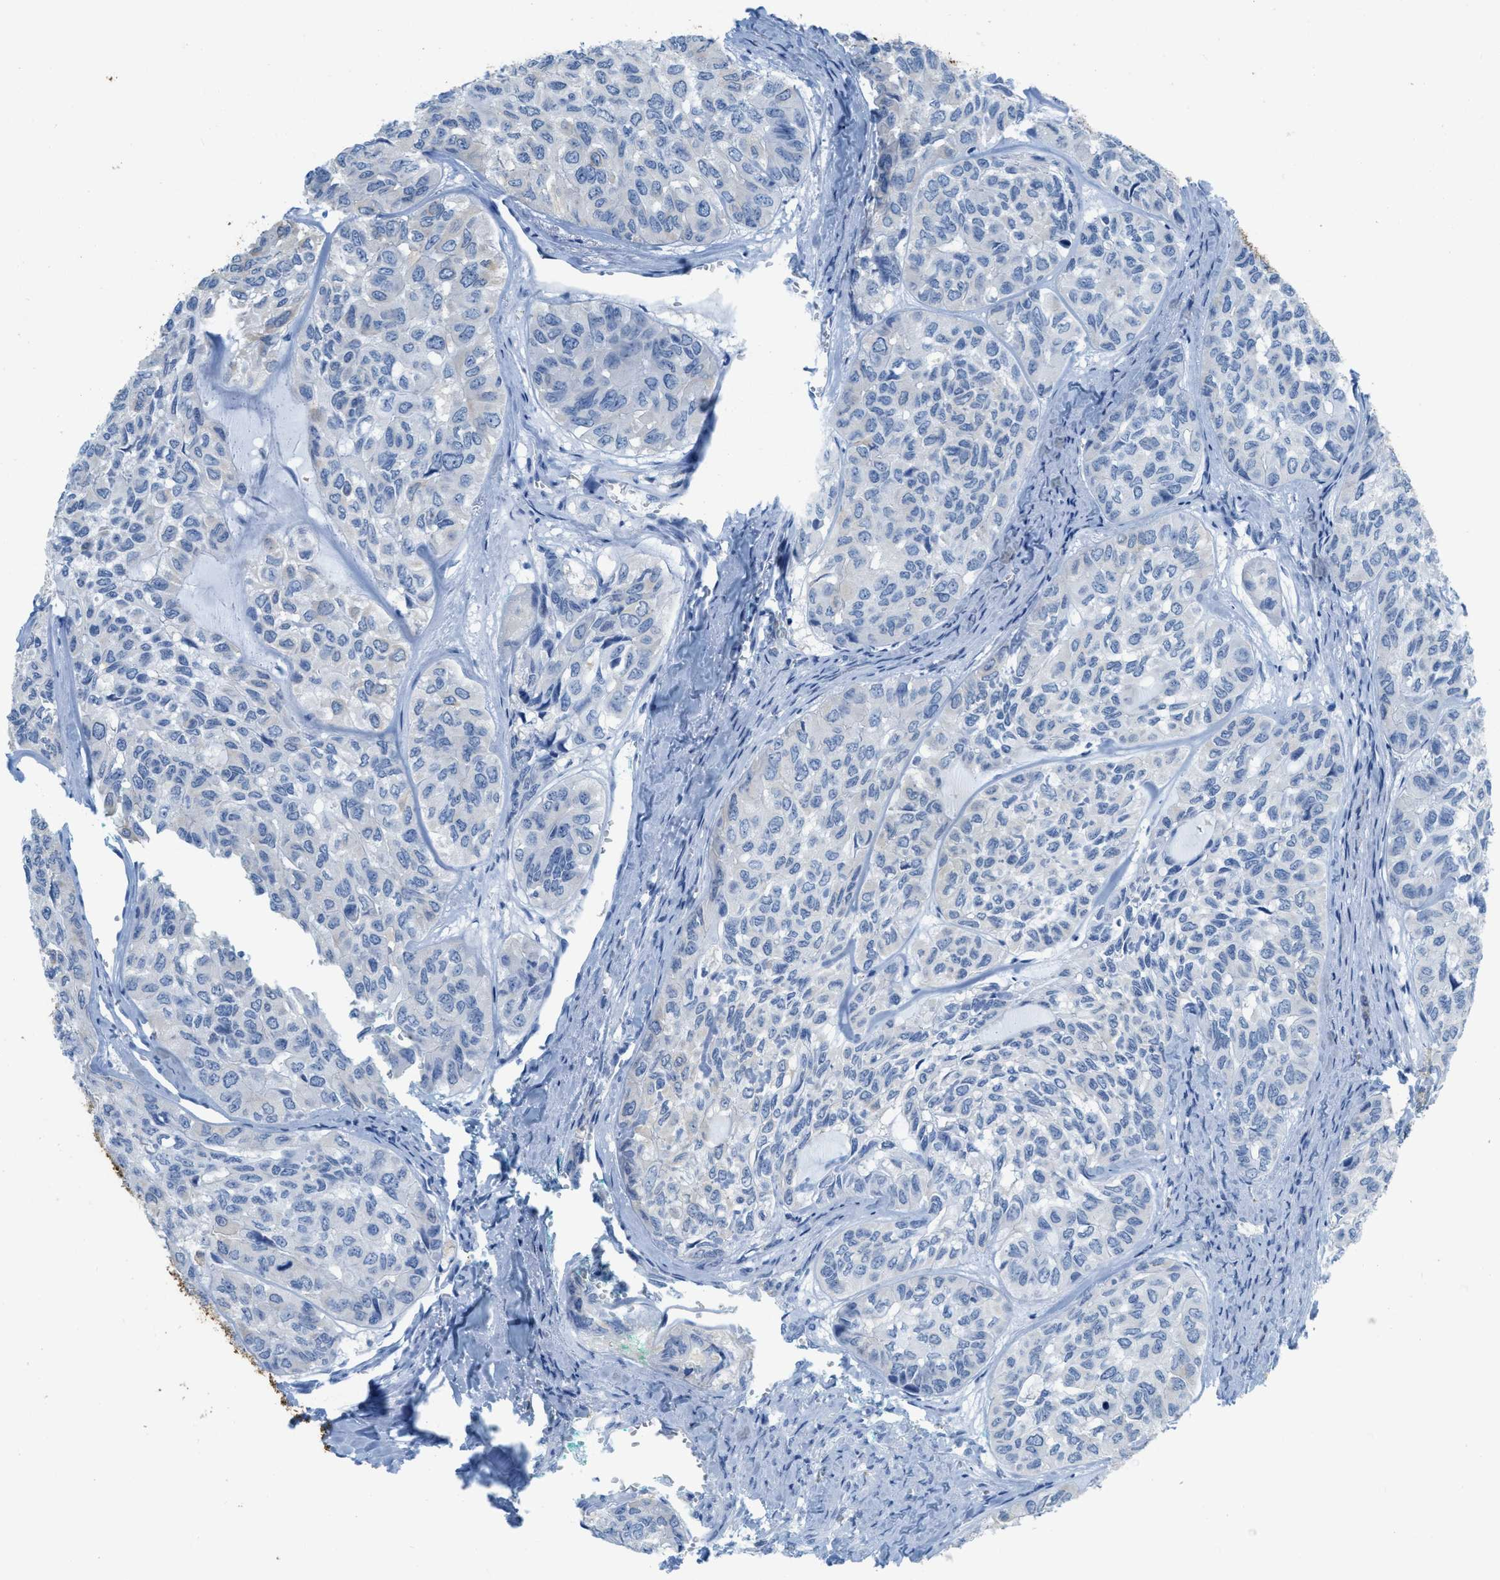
{"staining": {"intensity": "negative", "quantity": "none", "location": "none"}, "tissue": "head and neck cancer", "cell_type": "Tumor cells", "image_type": "cancer", "snomed": [{"axis": "morphology", "description": "Adenocarcinoma, NOS"}, {"axis": "topography", "description": "Salivary gland, NOS"}, {"axis": "topography", "description": "Head-Neck"}], "caption": "Immunohistochemical staining of head and neck cancer (adenocarcinoma) exhibits no significant staining in tumor cells. Nuclei are stained in blue.", "gene": "ASGR1", "patient": {"sex": "female", "age": 76}}